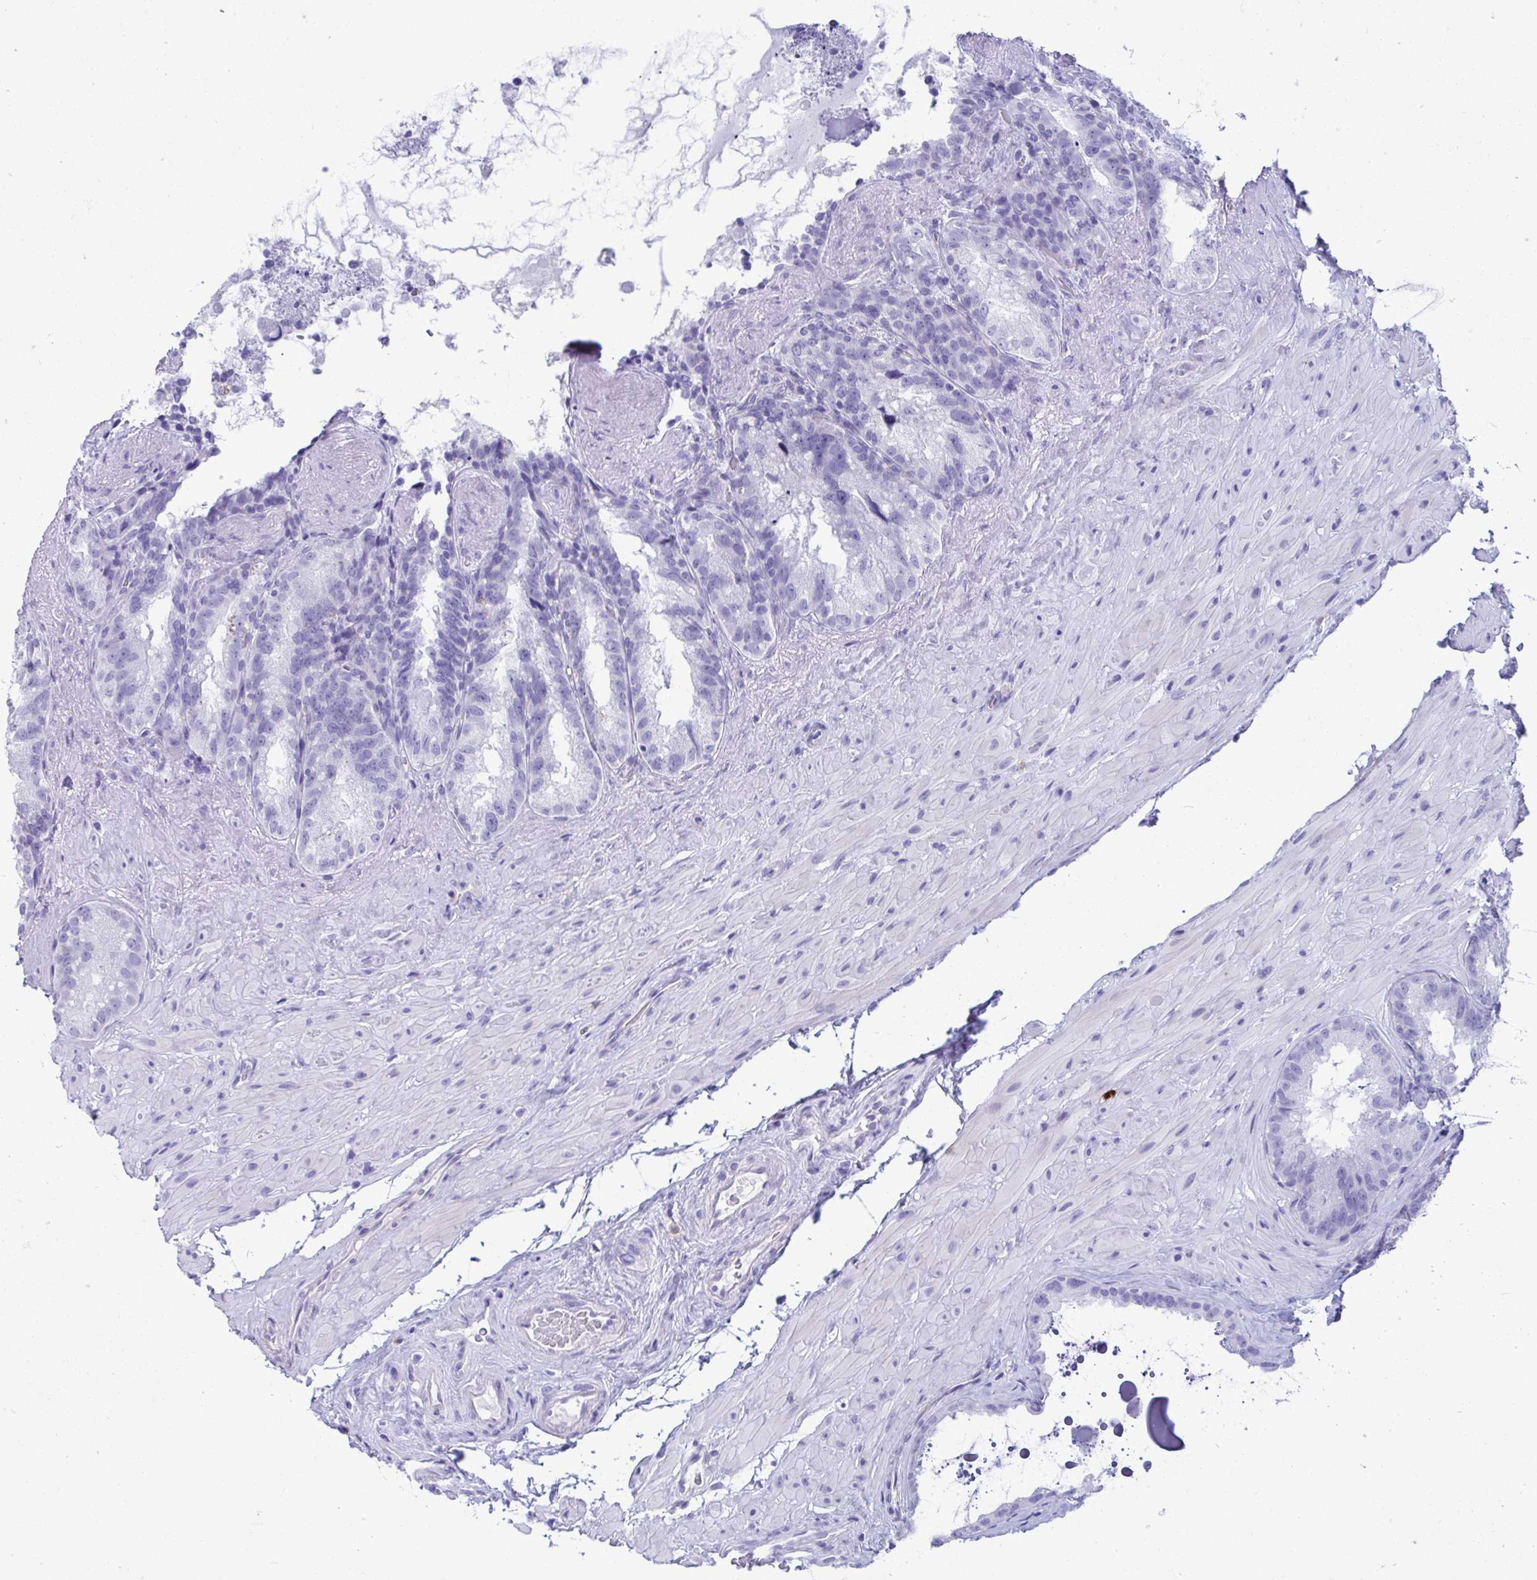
{"staining": {"intensity": "negative", "quantity": "none", "location": "none"}, "tissue": "seminal vesicle", "cell_type": "Glandular cells", "image_type": "normal", "snomed": [{"axis": "morphology", "description": "Normal tissue, NOS"}, {"axis": "topography", "description": "Seminal veicle"}], "caption": "Immunohistochemistry of benign seminal vesicle demonstrates no expression in glandular cells.", "gene": "SHISA8", "patient": {"sex": "male", "age": 60}}